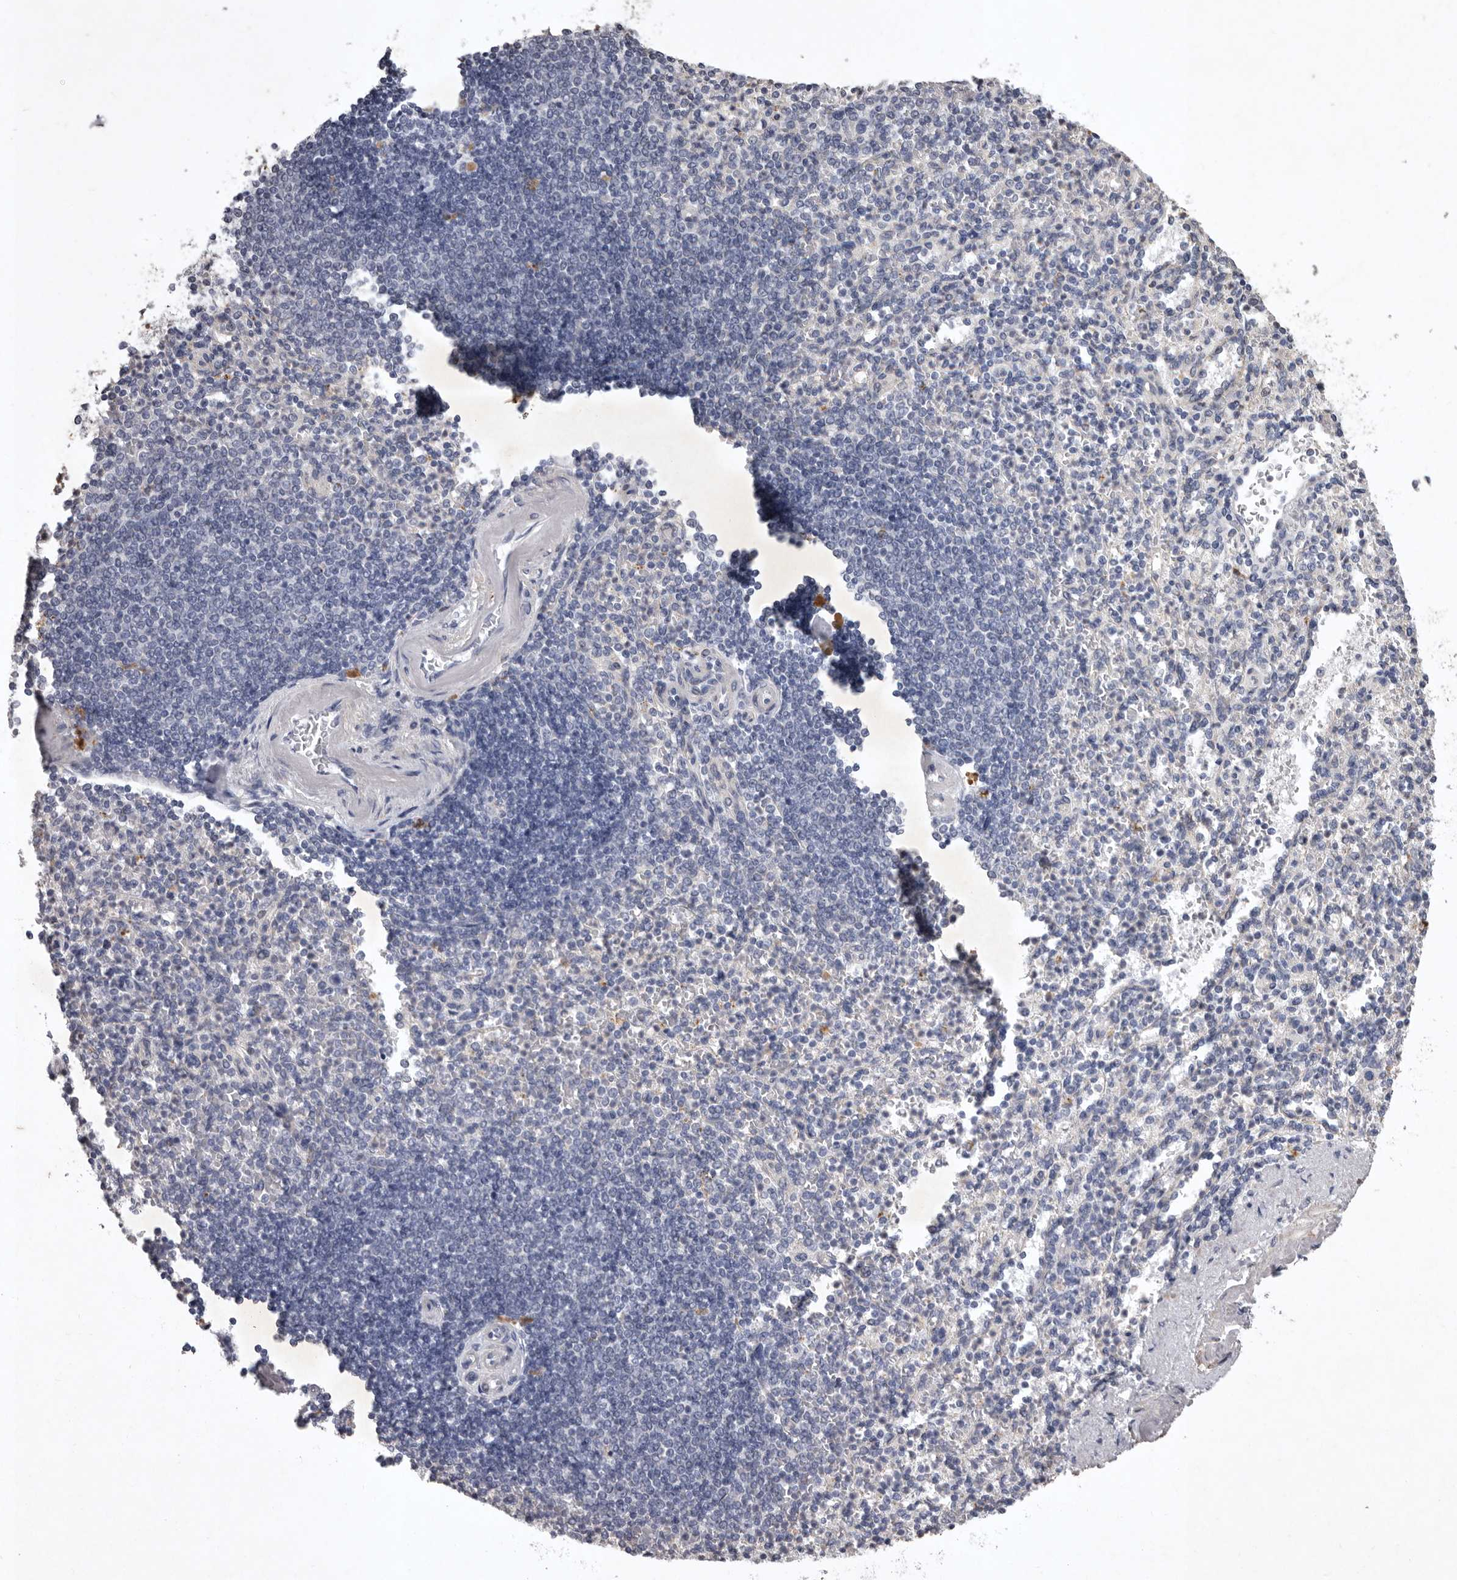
{"staining": {"intensity": "negative", "quantity": "none", "location": "none"}, "tissue": "spleen", "cell_type": "Cells in red pulp", "image_type": "normal", "snomed": [{"axis": "morphology", "description": "Normal tissue, NOS"}, {"axis": "topography", "description": "Spleen"}], "caption": "This is a photomicrograph of immunohistochemistry (IHC) staining of normal spleen, which shows no staining in cells in red pulp. (Stains: DAB immunohistochemistry with hematoxylin counter stain, Microscopy: brightfield microscopy at high magnification).", "gene": "NKAIN4", "patient": {"sex": "female", "age": 74}}